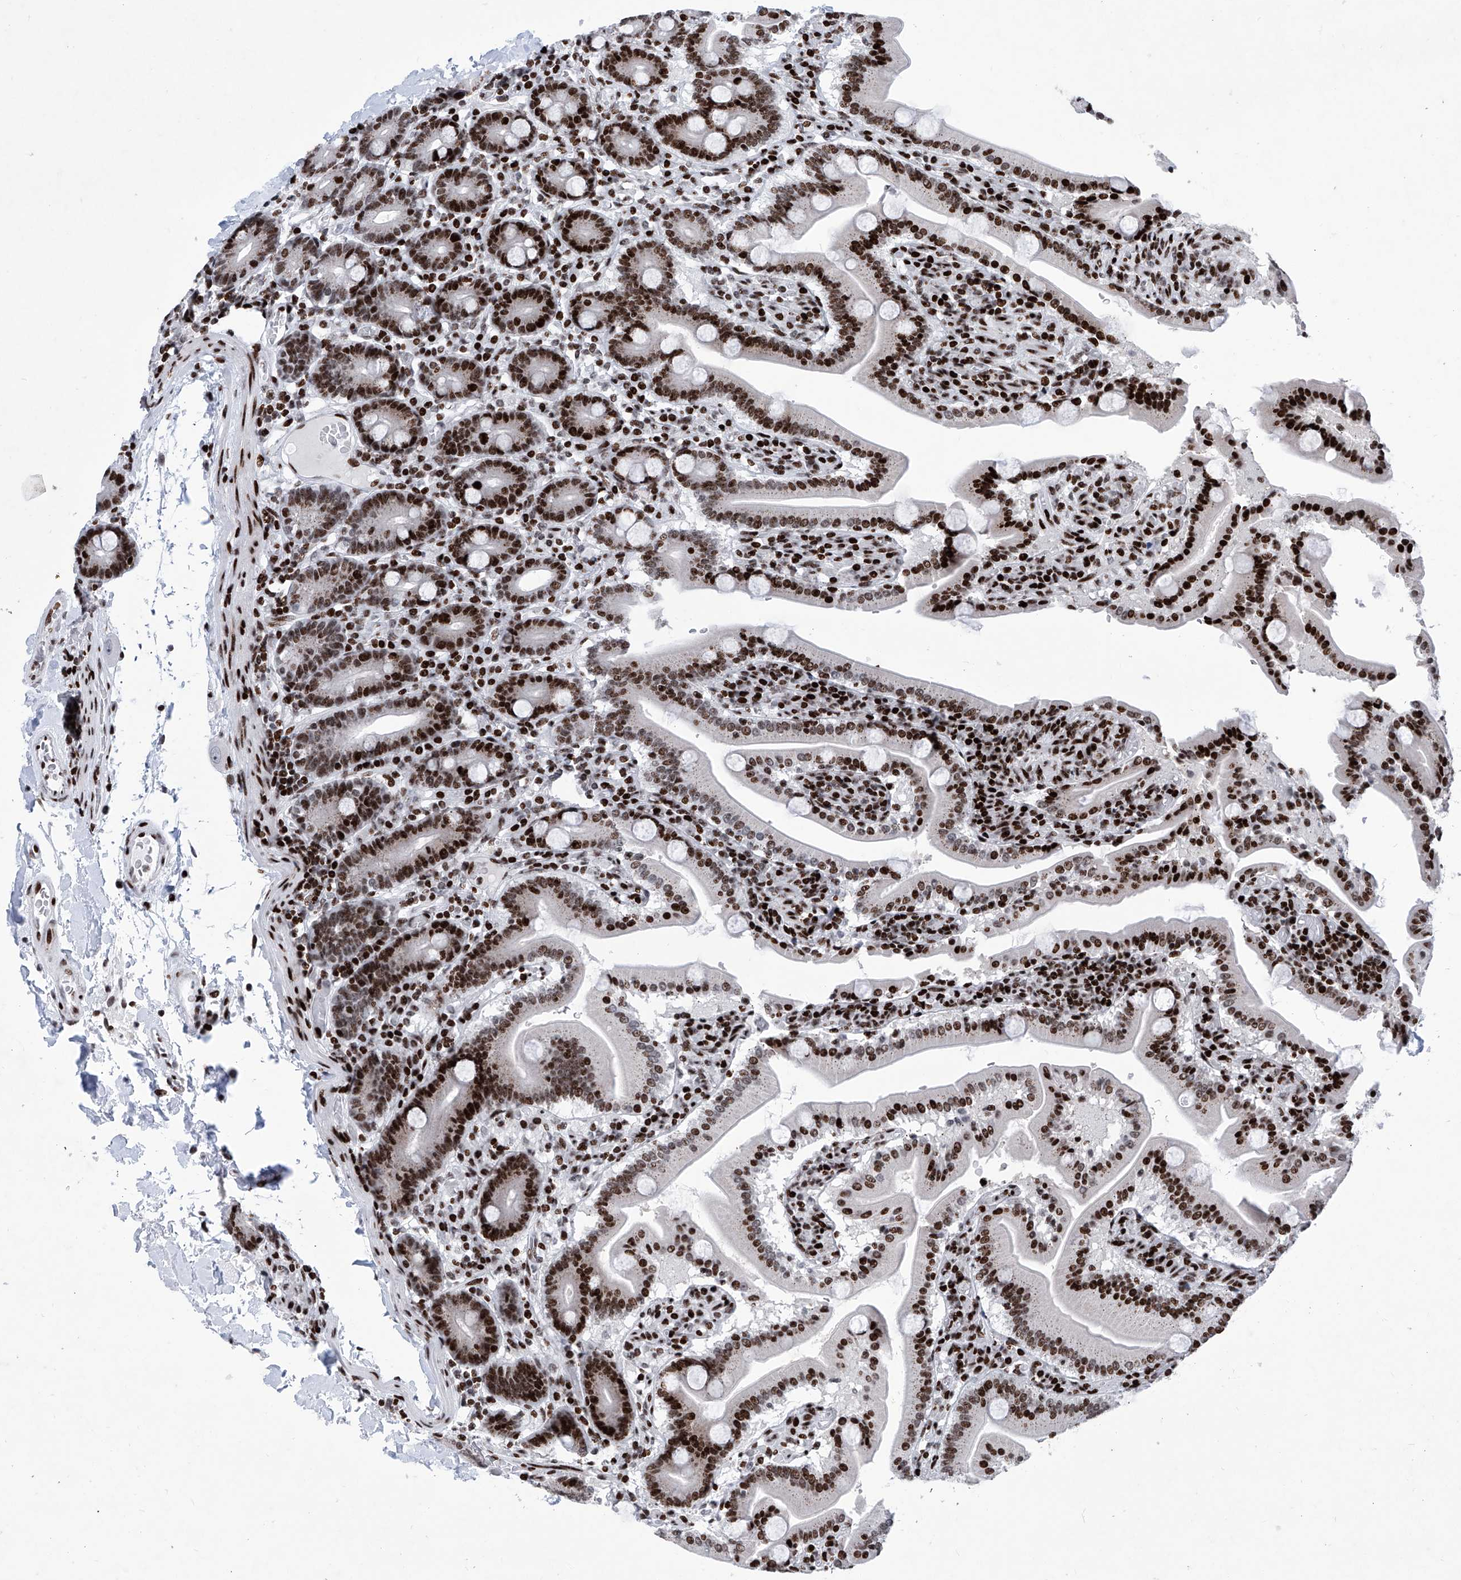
{"staining": {"intensity": "strong", "quantity": ">75%", "location": "nuclear"}, "tissue": "duodenum", "cell_type": "Glandular cells", "image_type": "normal", "snomed": [{"axis": "morphology", "description": "Normal tissue, NOS"}, {"axis": "topography", "description": "Duodenum"}], "caption": "A micrograph of human duodenum stained for a protein displays strong nuclear brown staining in glandular cells. (DAB (3,3'-diaminobenzidine) IHC with brightfield microscopy, high magnification).", "gene": "HEY2", "patient": {"sex": "male", "age": 55}}